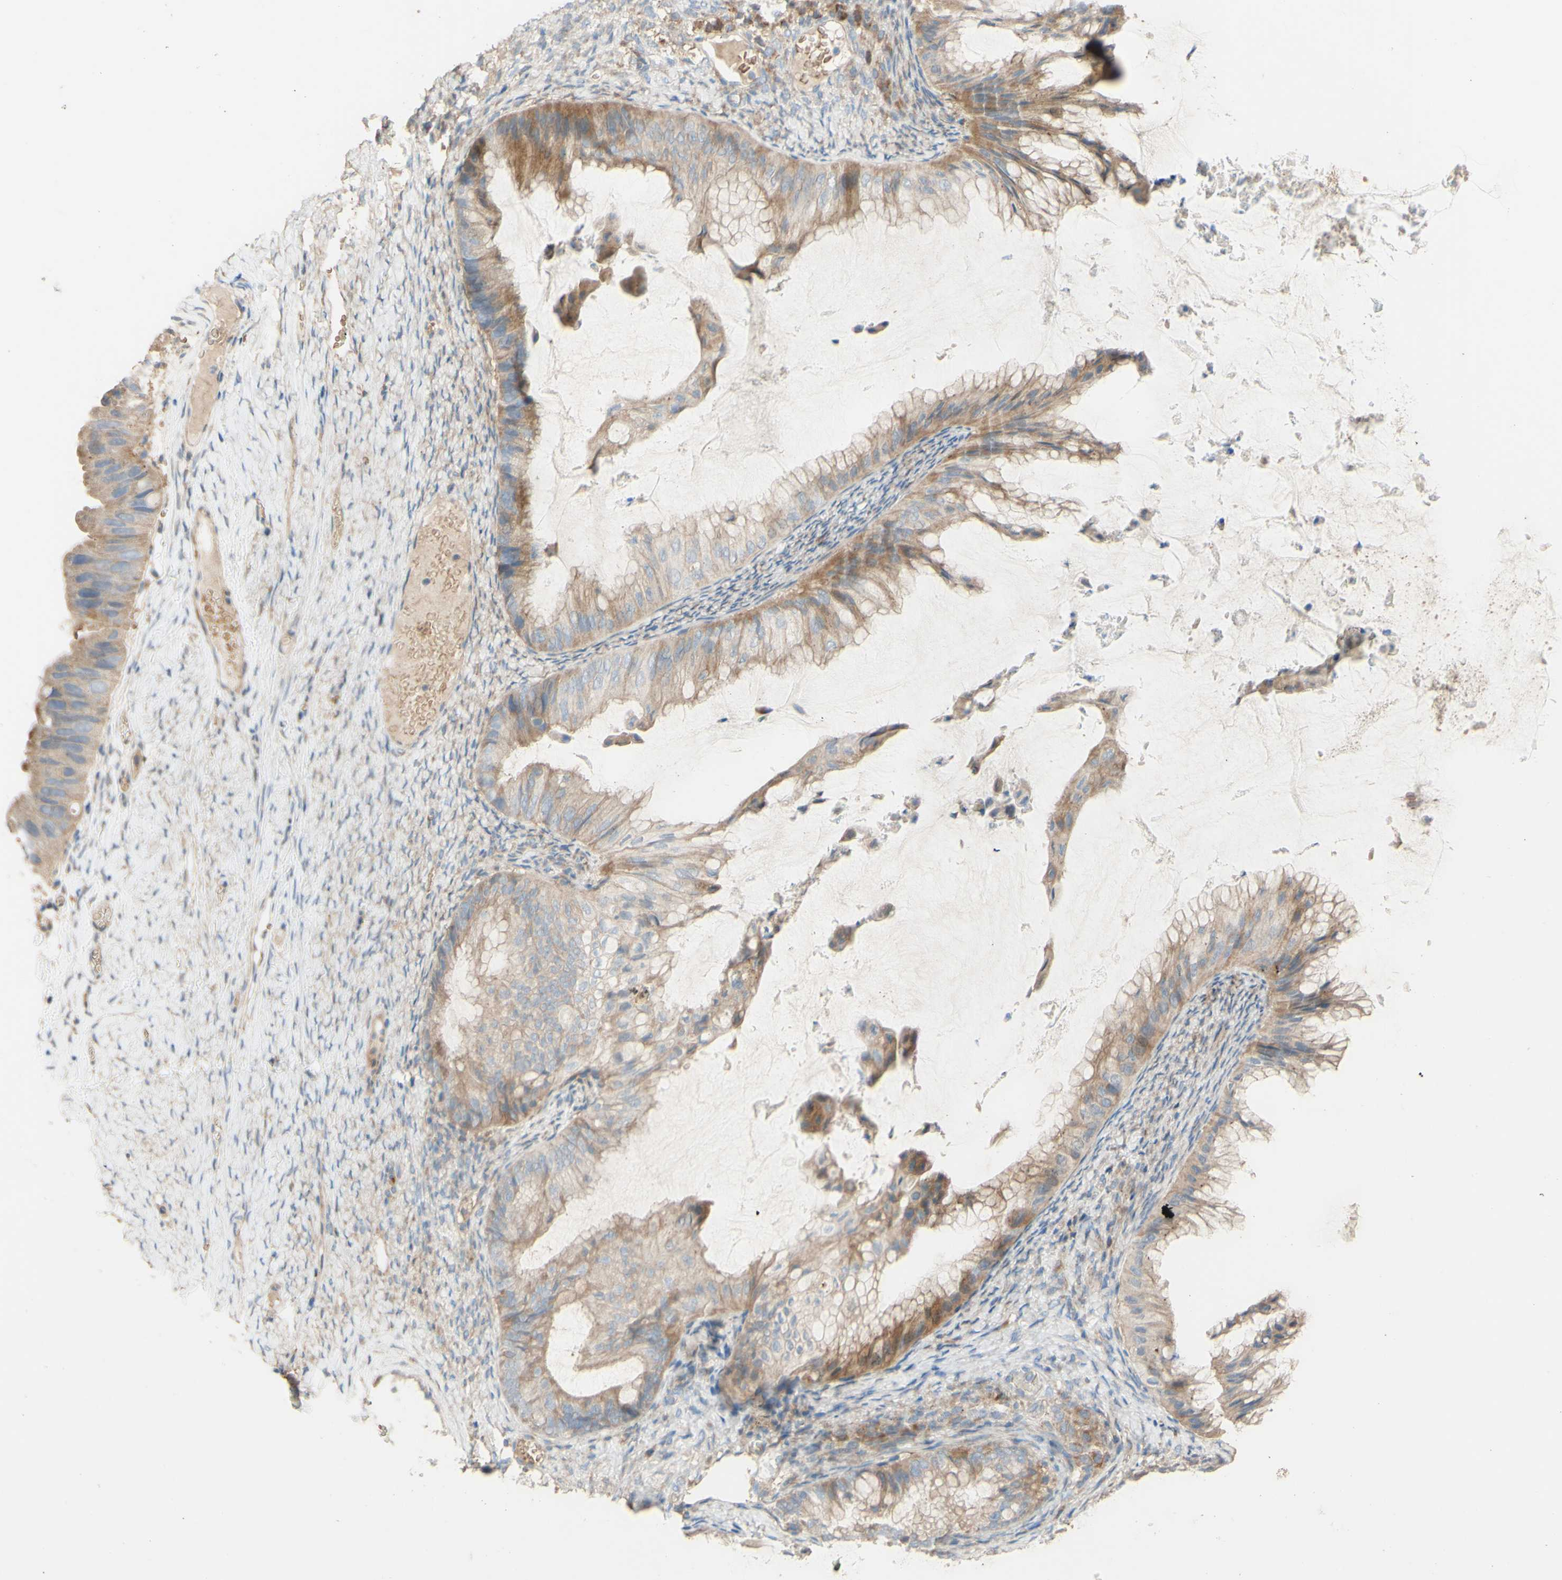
{"staining": {"intensity": "moderate", "quantity": ">75%", "location": "cytoplasmic/membranous"}, "tissue": "ovarian cancer", "cell_type": "Tumor cells", "image_type": "cancer", "snomed": [{"axis": "morphology", "description": "Cystadenocarcinoma, mucinous, NOS"}, {"axis": "topography", "description": "Ovary"}], "caption": "This micrograph reveals immunohistochemistry (IHC) staining of human ovarian mucinous cystadenocarcinoma, with medium moderate cytoplasmic/membranous positivity in about >75% of tumor cells.", "gene": "DKK3", "patient": {"sex": "female", "age": 61}}